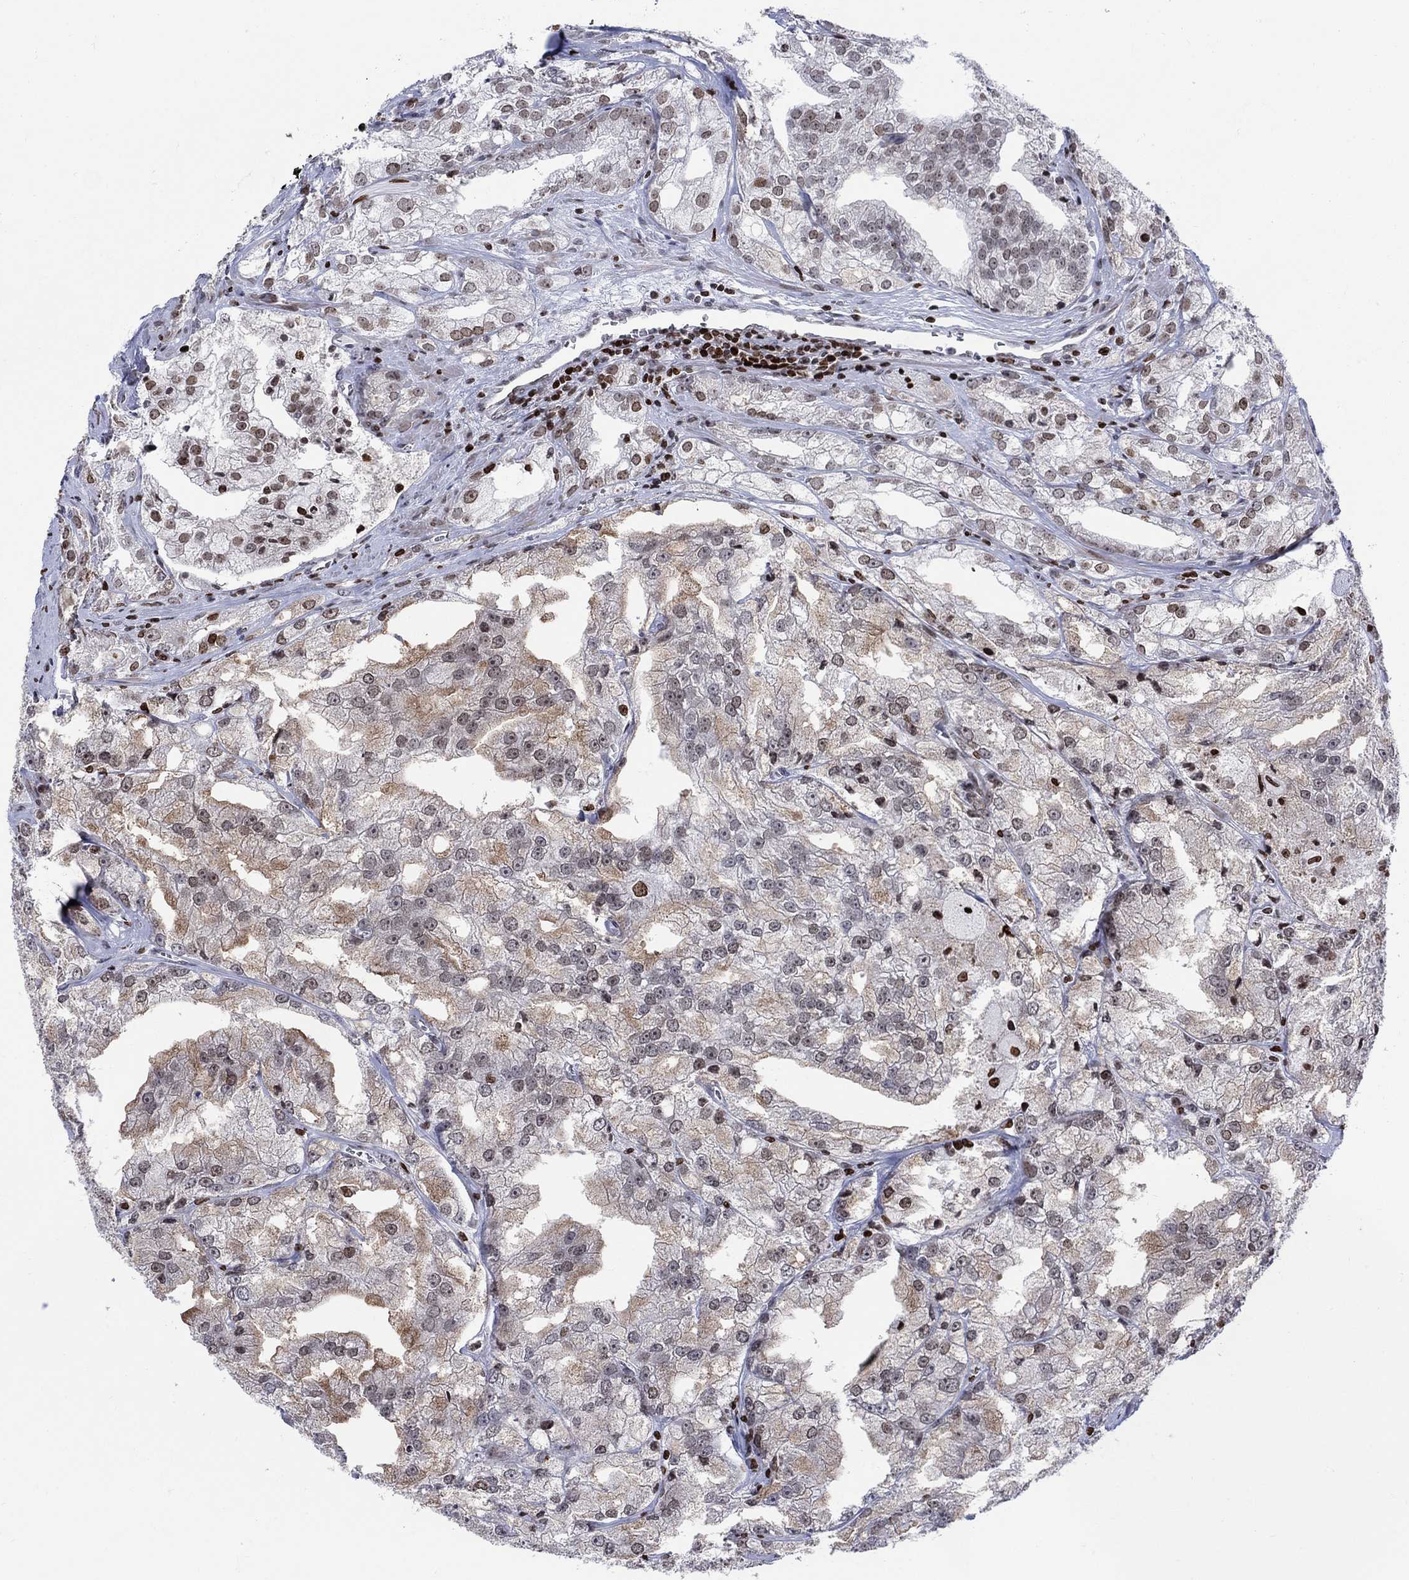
{"staining": {"intensity": "weak", "quantity": "25%-75%", "location": "nuclear"}, "tissue": "prostate cancer", "cell_type": "Tumor cells", "image_type": "cancer", "snomed": [{"axis": "morphology", "description": "Adenocarcinoma, NOS"}, {"axis": "topography", "description": "Prostate"}], "caption": "IHC image of neoplastic tissue: adenocarcinoma (prostate) stained using immunohistochemistry shows low levels of weak protein expression localized specifically in the nuclear of tumor cells, appearing as a nuclear brown color.", "gene": "HMGA1", "patient": {"sex": "male", "age": 70}}